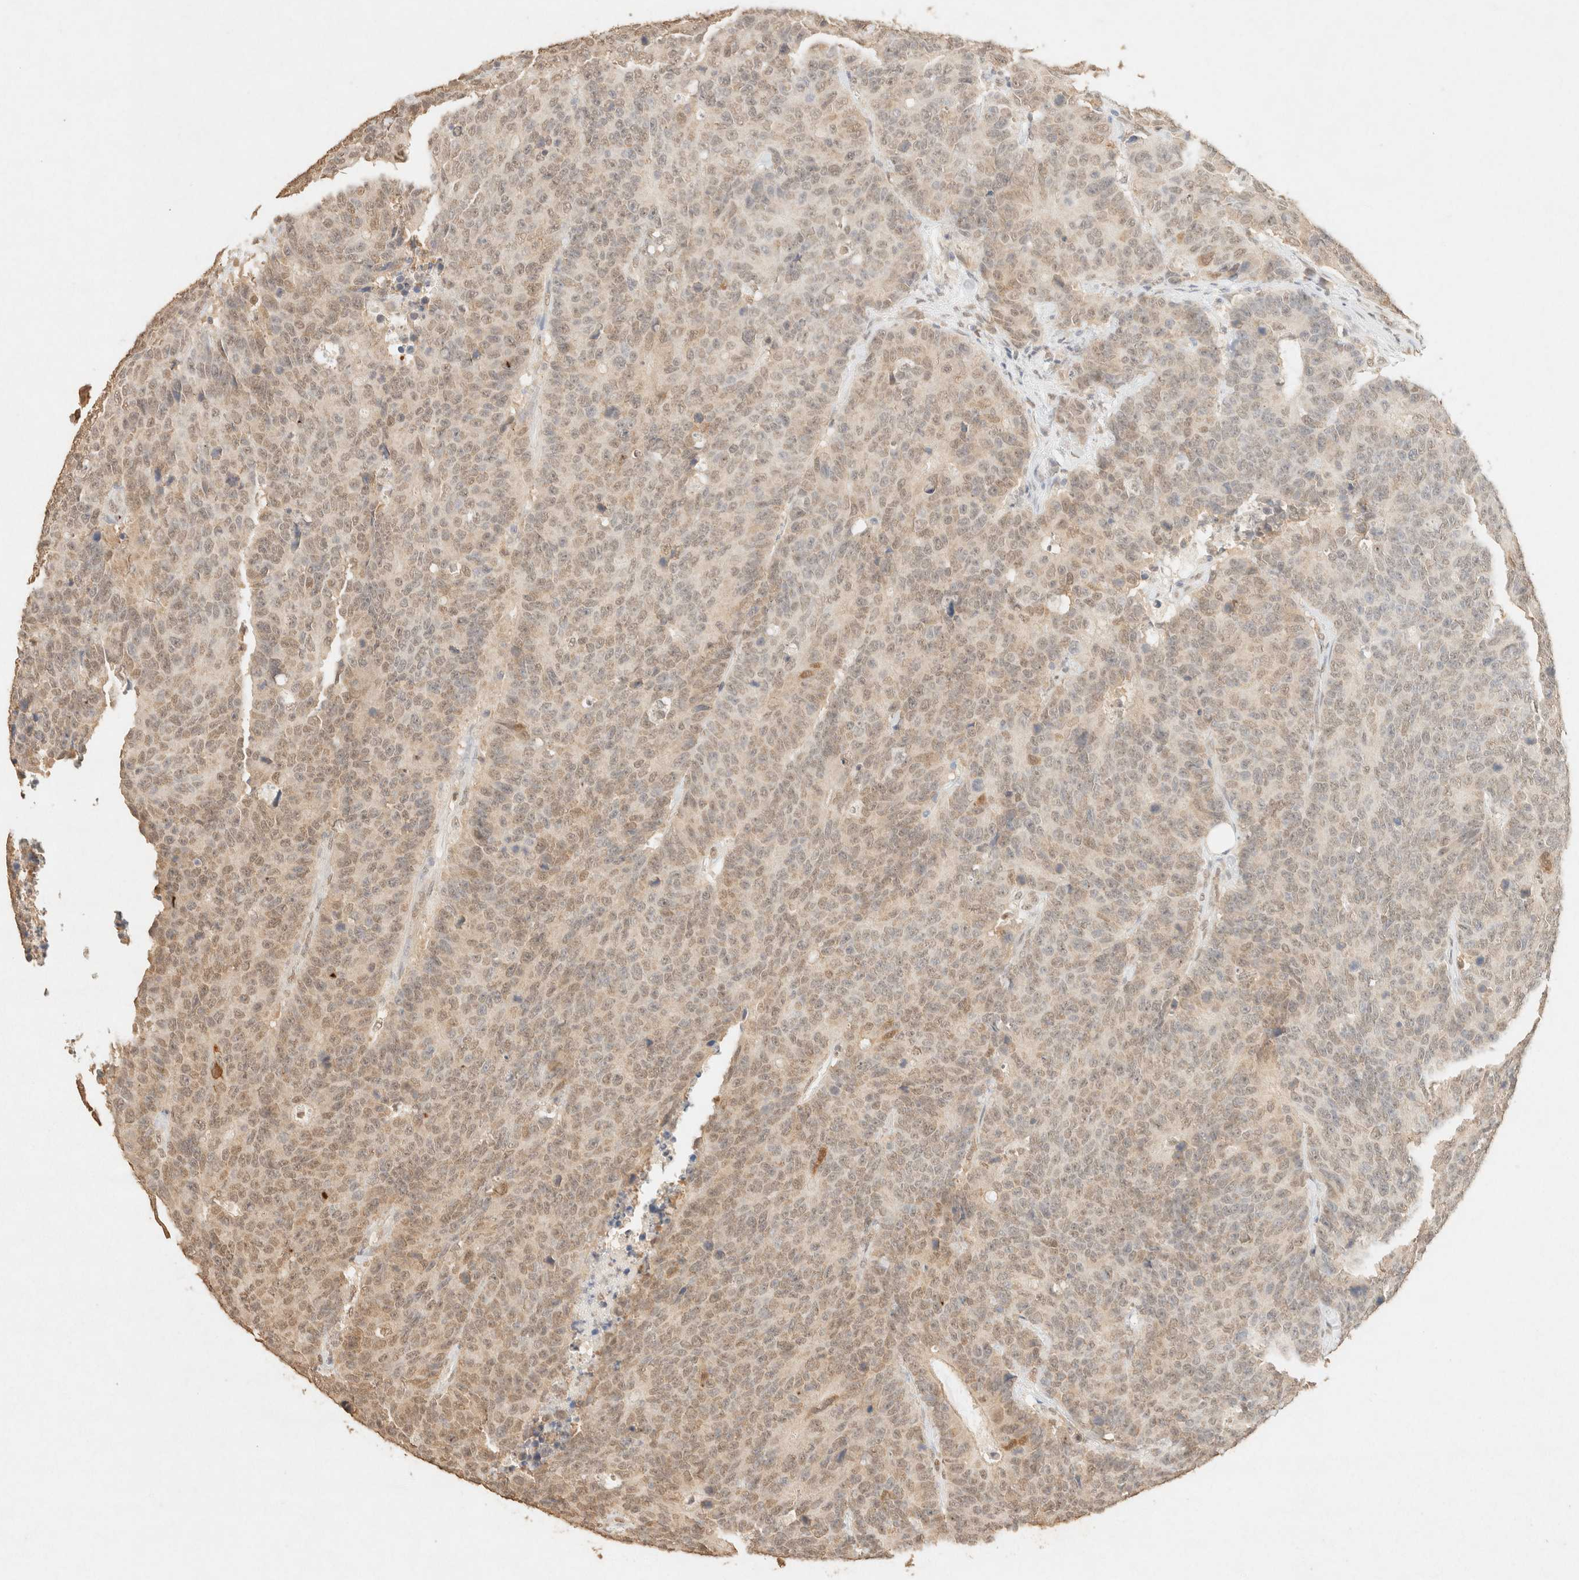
{"staining": {"intensity": "weak", "quantity": ">75%", "location": "nuclear"}, "tissue": "colorectal cancer", "cell_type": "Tumor cells", "image_type": "cancer", "snomed": [{"axis": "morphology", "description": "Adenocarcinoma, NOS"}, {"axis": "topography", "description": "Colon"}], "caption": "Colorectal cancer (adenocarcinoma) stained for a protein (brown) exhibits weak nuclear positive expression in approximately >75% of tumor cells.", "gene": "S100A13", "patient": {"sex": "female", "age": 86}}